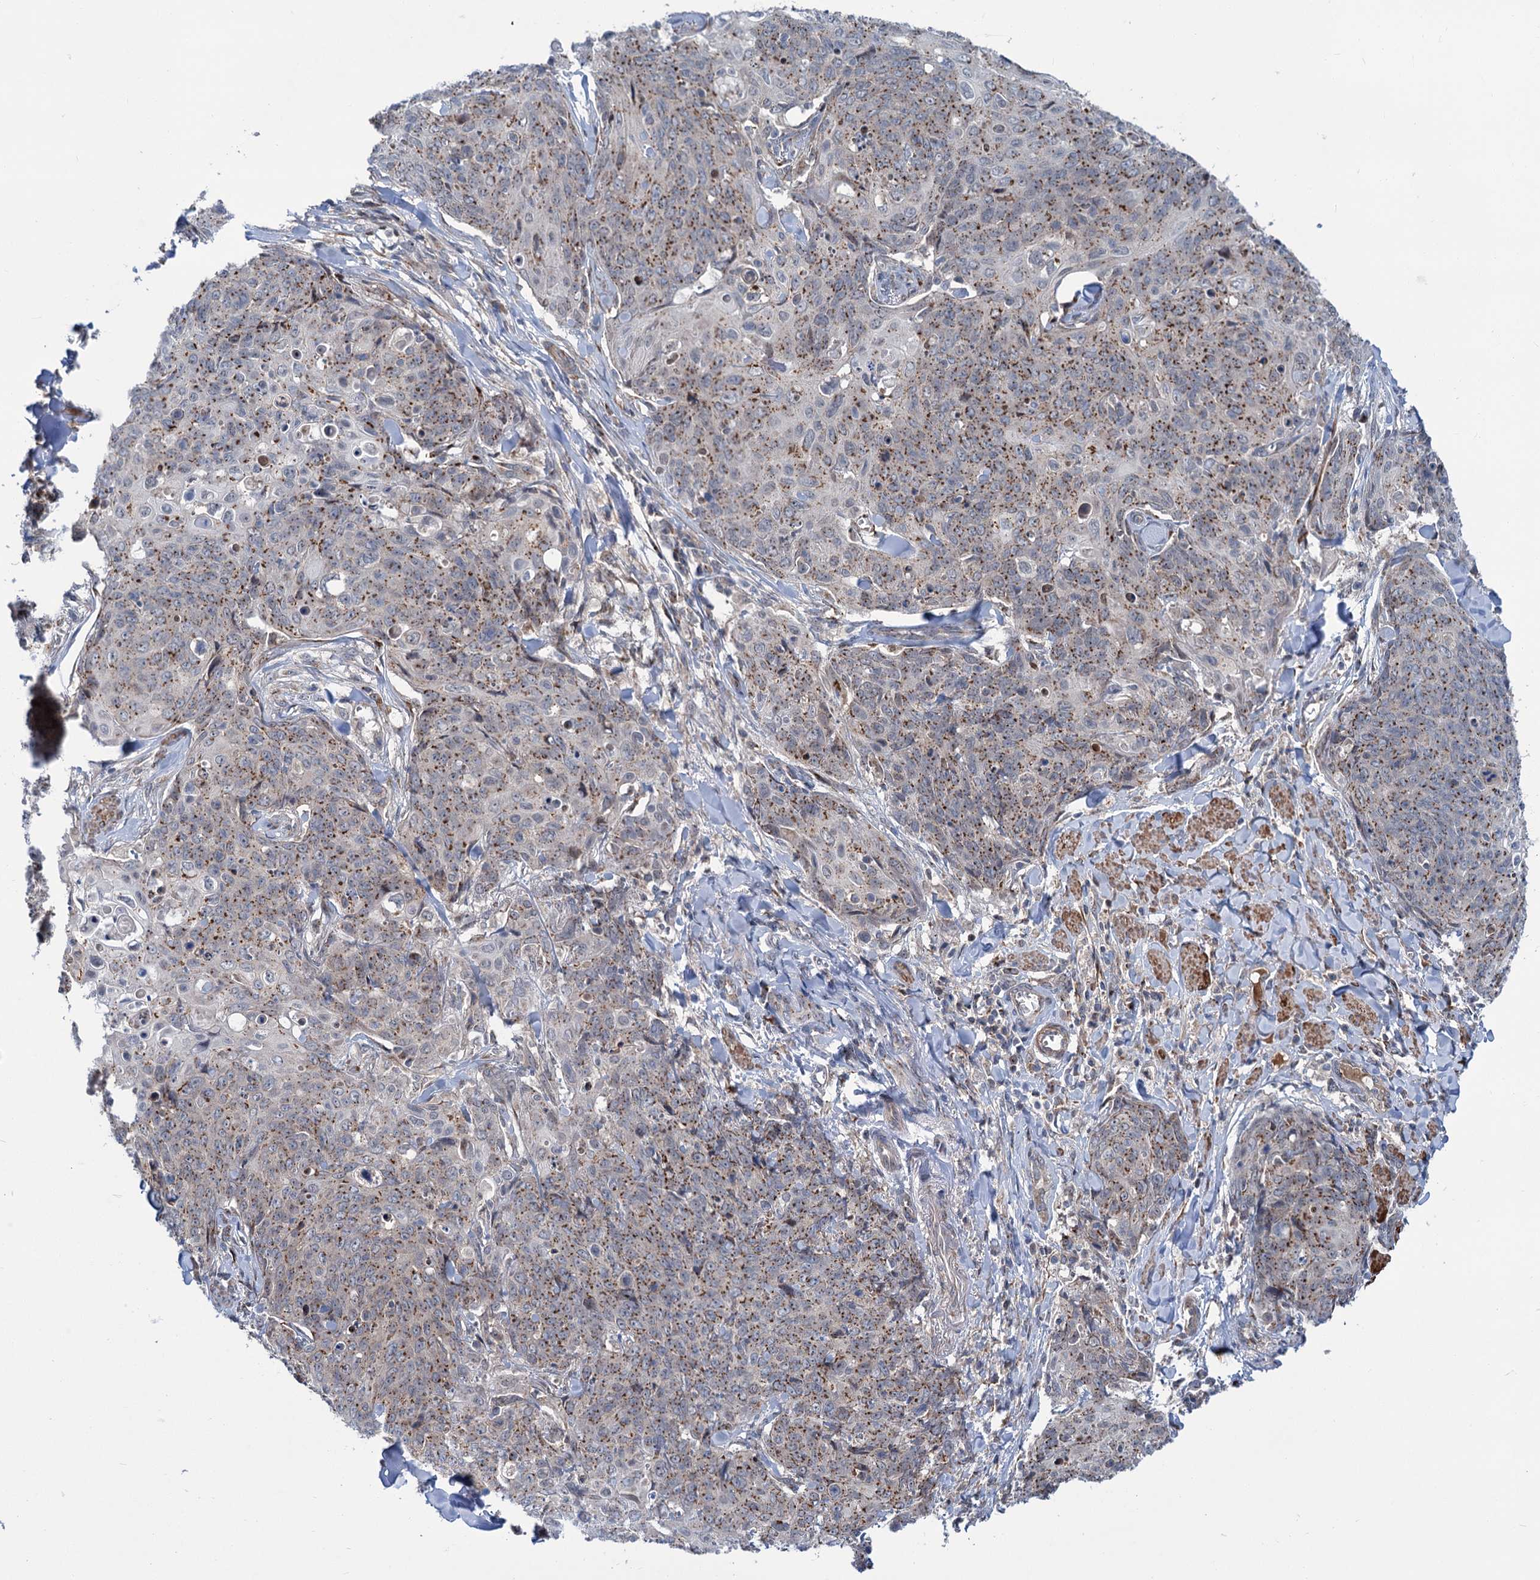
{"staining": {"intensity": "moderate", "quantity": ">75%", "location": "cytoplasmic/membranous"}, "tissue": "skin cancer", "cell_type": "Tumor cells", "image_type": "cancer", "snomed": [{"axis": "morphology", "description": "Squamous cell carcinoma, NOS"}, {"axis": "topography", "description": "Skin"}, {"axis": "topography", "description": "Vulva"}], "caption": "A high-resolution micrograph shows immunohistochemistry (IHC) staining of skin cancer (squamous cell carcinoma), which displays moderate cytoplasmic/membranous positivity in approximately >75% of tumor cells.", "gene": "ELP4", "patient": {"sex": "female", "age": 85}}